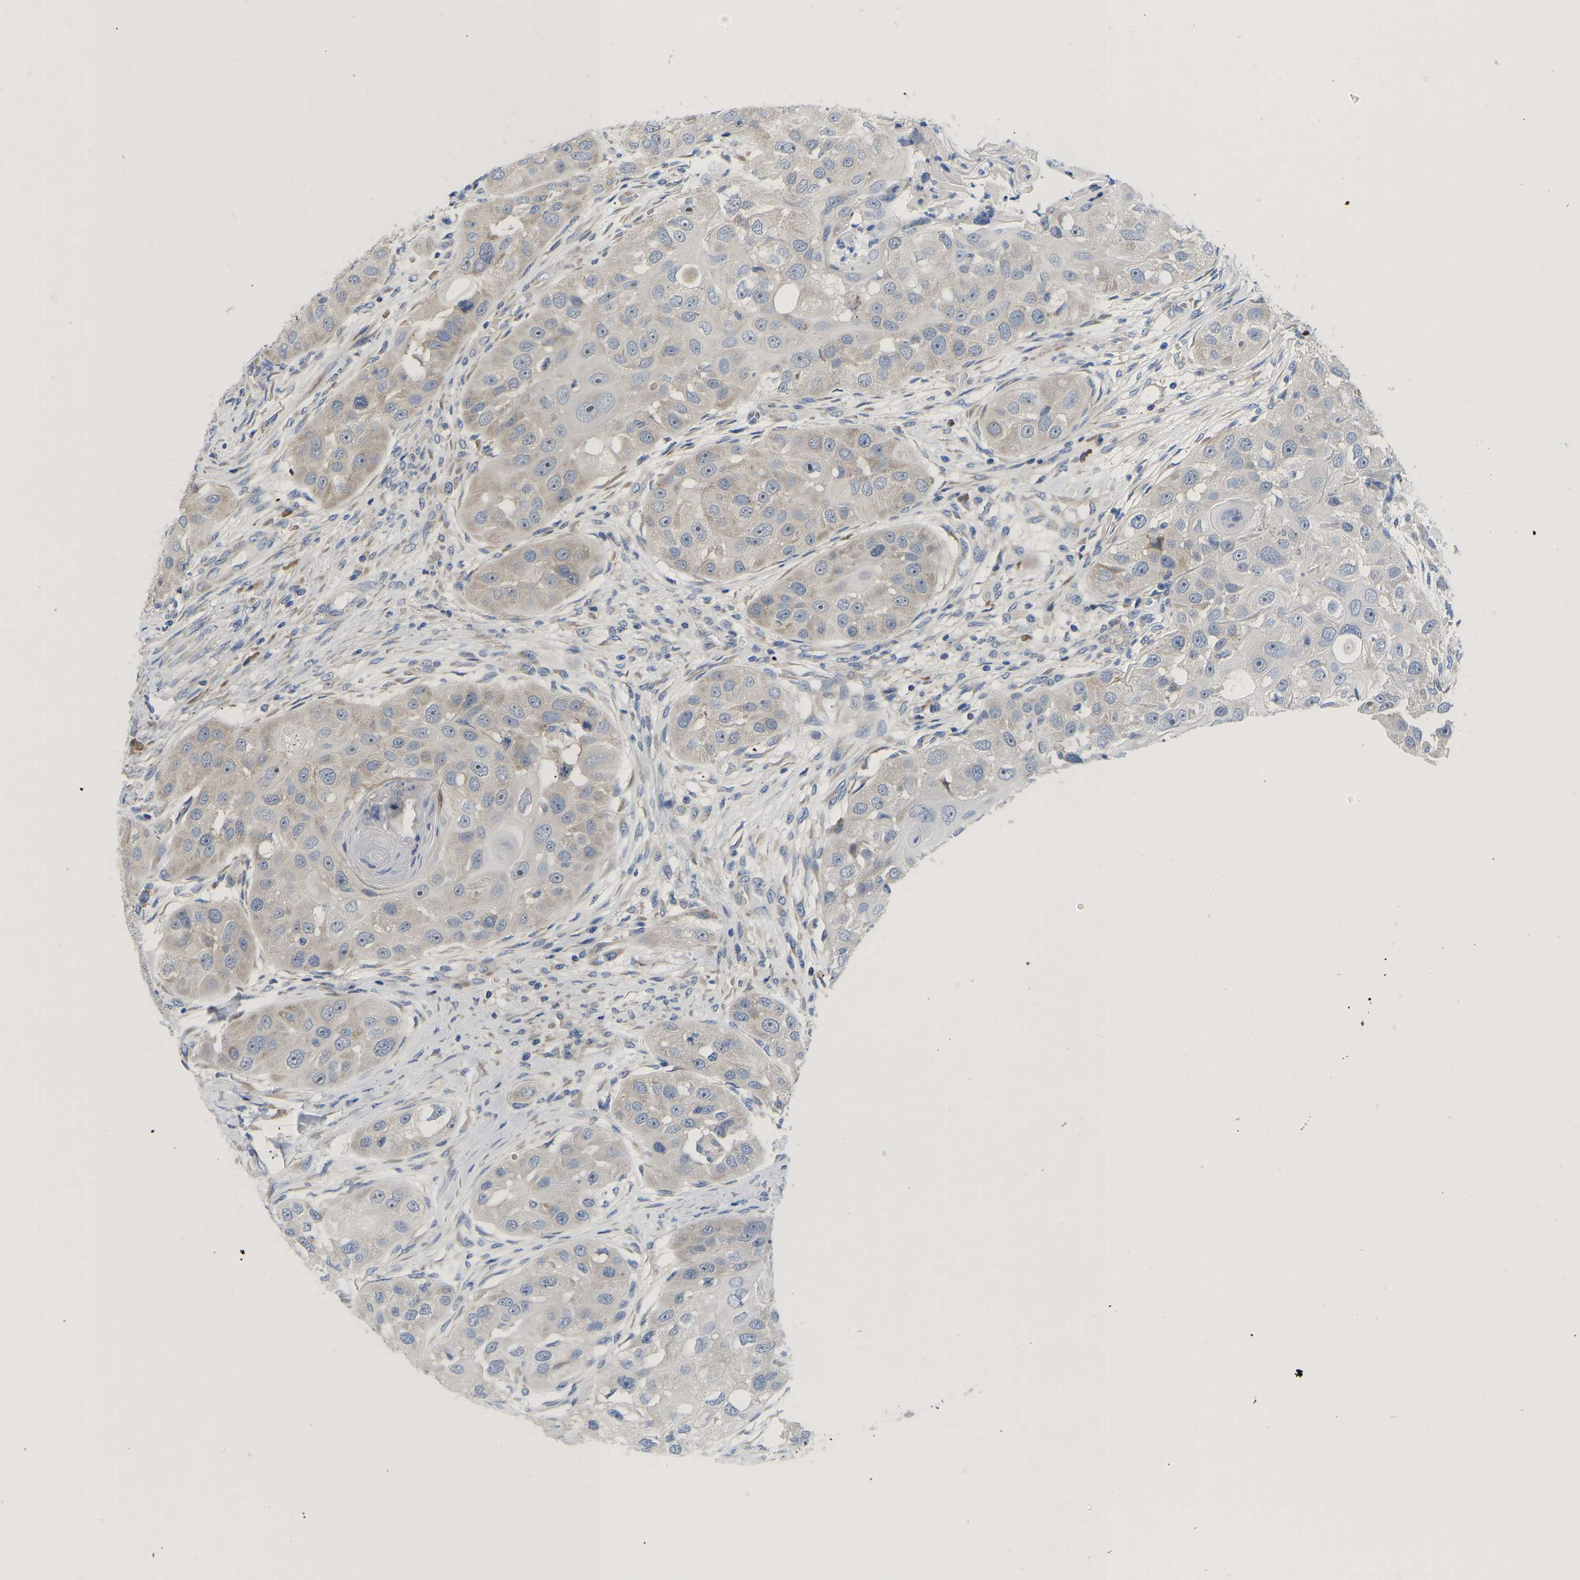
{"staining": {"intensity": "weak", "quantity": "<25%", "location": "cytoplasmic/membranous,nuclear"}, "tissue": "head and neck cancer", "cell_type": "Tumor cells", "image_type": "cancer", "snomed": [{"axis": "morphology", "description": "Normal tissue, NOS"}, {"axis": "morphology", "description": "Squamous cell carcinoma, NOS"}, {"axis": "topography", "description": "Skeletal muscle"}, {"axis": "topography", "description": "Head-Neck"}], "caption": "The immunohistochemistry image has no significant staining in tumor cells of head and neck squamous cell carcinoma tissue.", "gene": "ABCA10", "patient": {"sex": "male", "age": 51}}